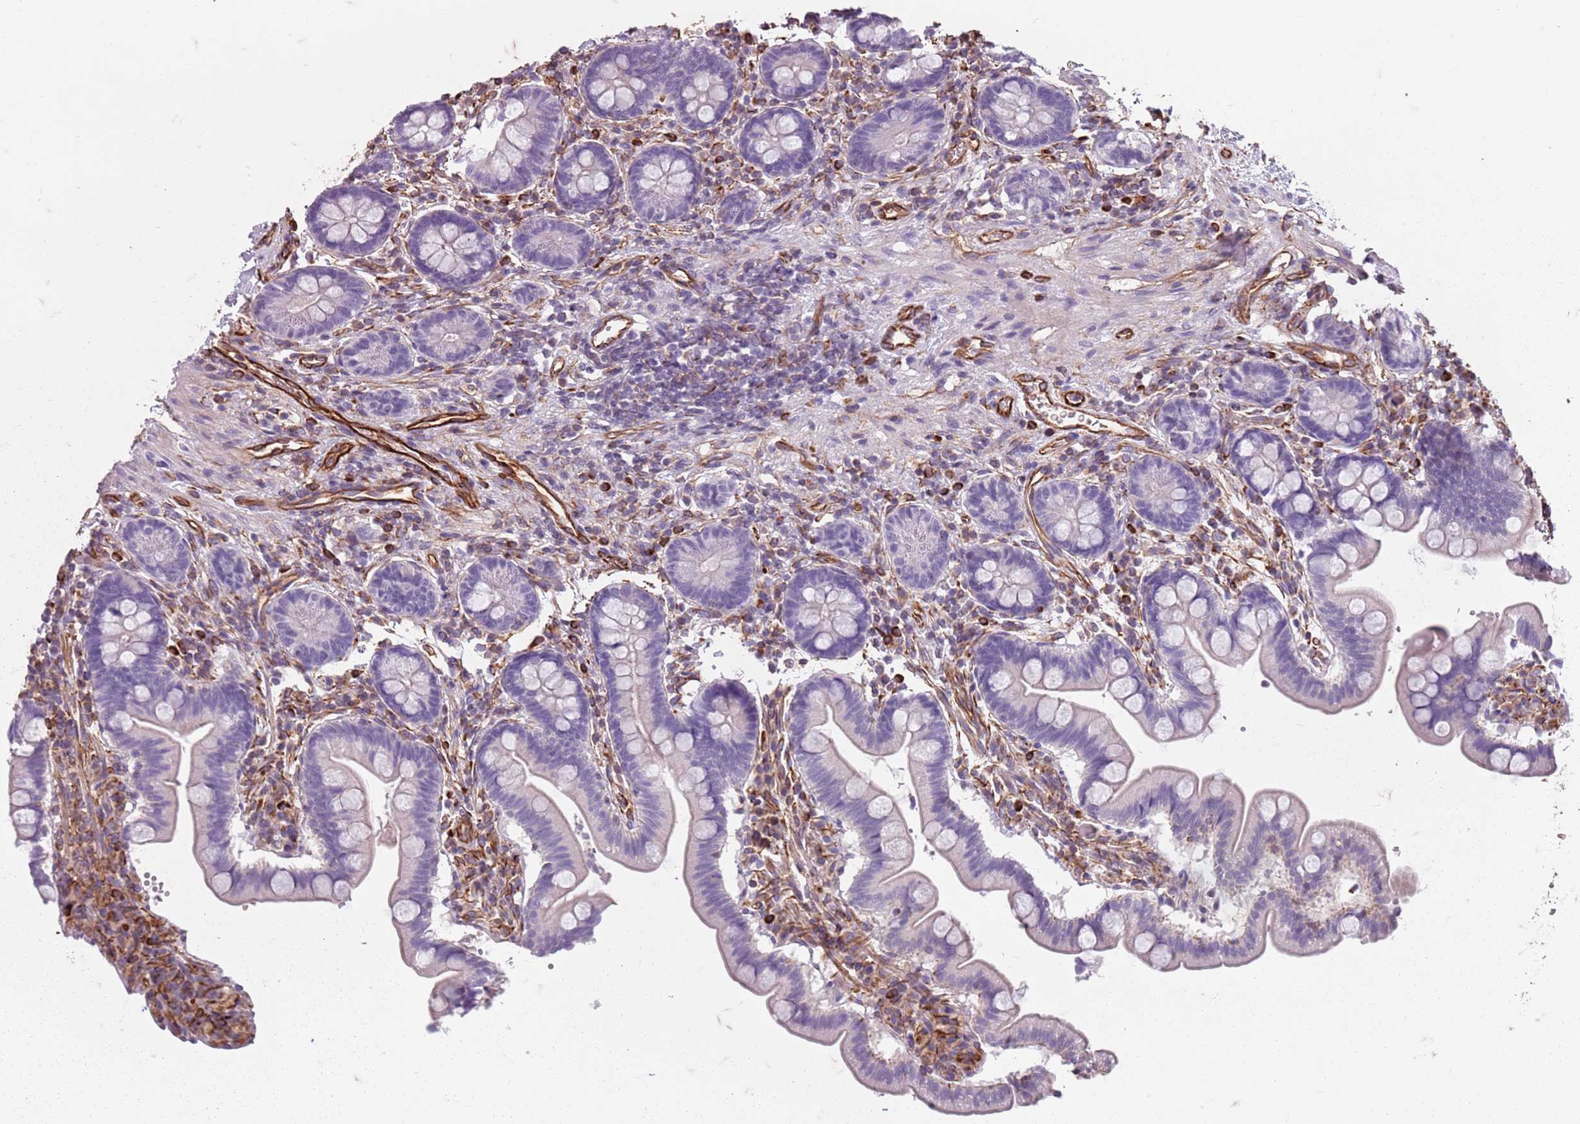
{"staining": {"intensity": "negative", "quantity": "none", "location": "none"}, "tissue": "small intestine", "cell_type": "Glandular cells", "image_type": "normal", "snomed": [{"axis": "morphology", "description": "Normal tissue, NOS"}, {"axis": "topography", "description": "Small intestine"}], "caption": "Immunohistochemical staining of unremarkable small intestine reveals no significant staining in glandular cells.", "gene": "TAS2R38", "patient": {"sex": "female", "age": 64}}